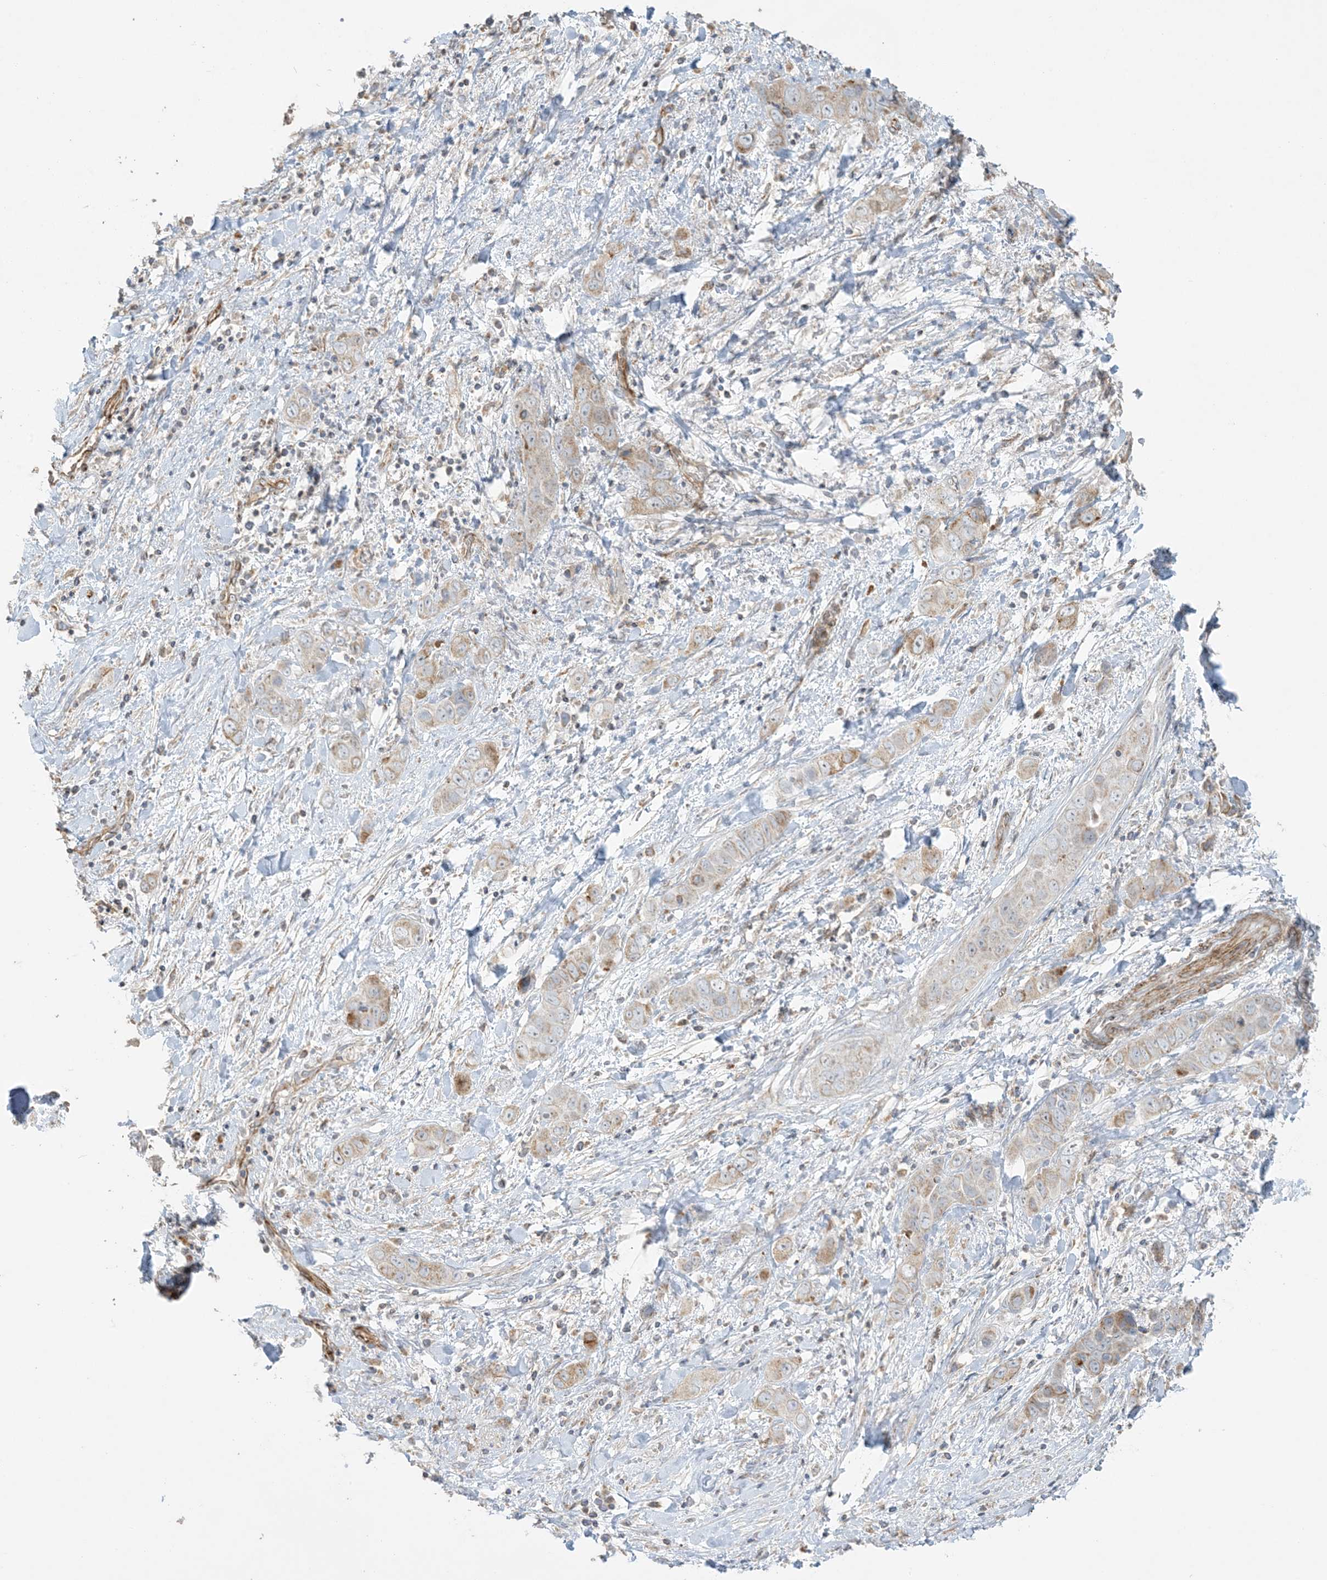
{"staining": {"intensity": "weak", "quantity": "<25%", "location": "cytoplasmic/membranous"}, "tissue": "liver cancer", "cell_type": "Tumor cells", "image_type": "cancer", "snomed": [{"axis": "morphology", "description": "Cholangiocarcinoma"}, {"axis": "topography", "description": "Liver"}], "caption": "This is a histopathology image of immunohistochemistry (IHC) staining of liver cancer (cholangiocarcinoma), which shows no staining in tumor cells. (Brightfield microscopy of DAB immunohistochemistry at high magnification).", "gene": "AGA", "patient": {"sex": "female", "age": 52}}